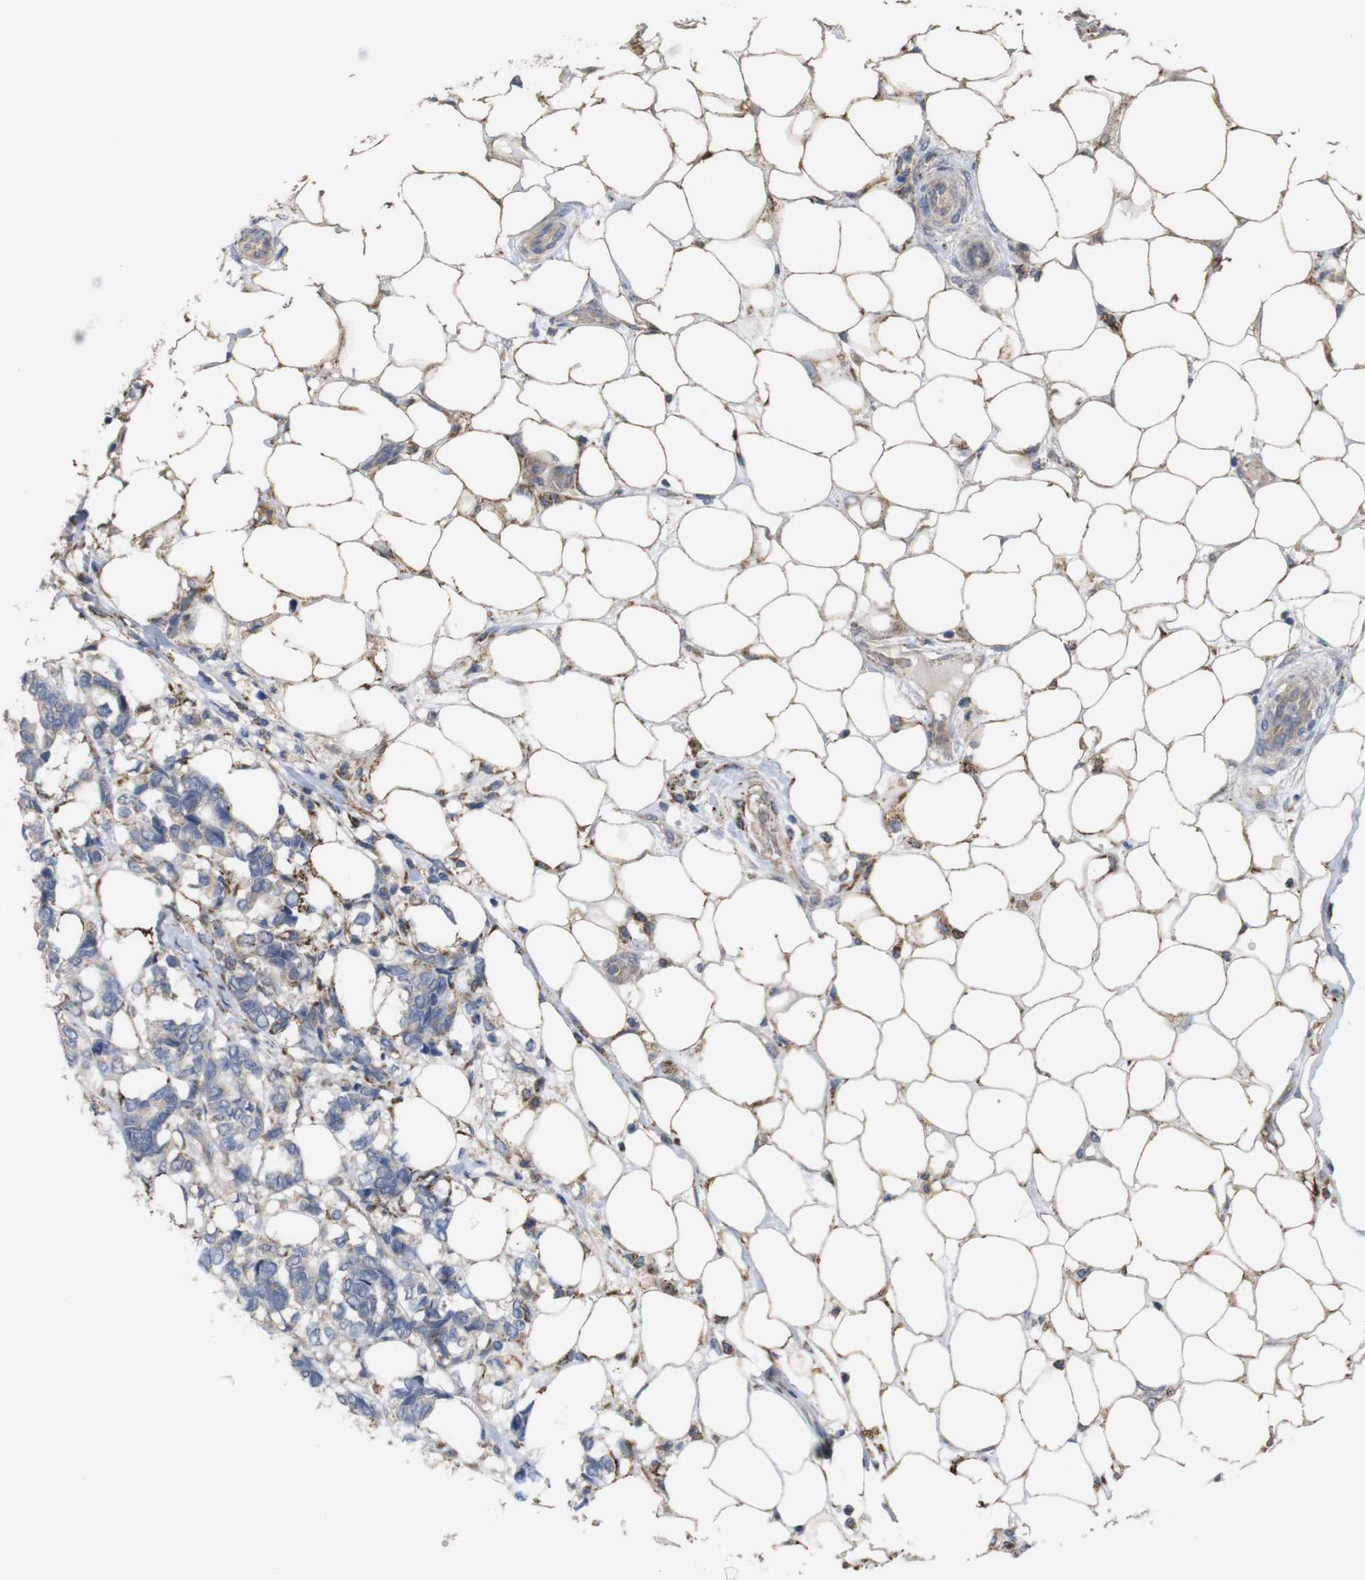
{"staining": {"intensity": "weak", "quantity": "<25%", "location": "cytoplasmic/membranous"}, "tissue": "breast cancer", "cell_type": "Tumor cells", "image_type": "cancer", "snomed": [{"axis": "morphology", "description": "Duct carcinoma"}, {"axis": "topography", "description": "Breast"}], "caption": "High power microscopy histopathology image of an immunohistochemistry (IHC) histopathology image of breast cancer, revealing no significant staining in tumor cells.", "gene": "PTPRR", "patient": {"sex": "female", "age": 87}}